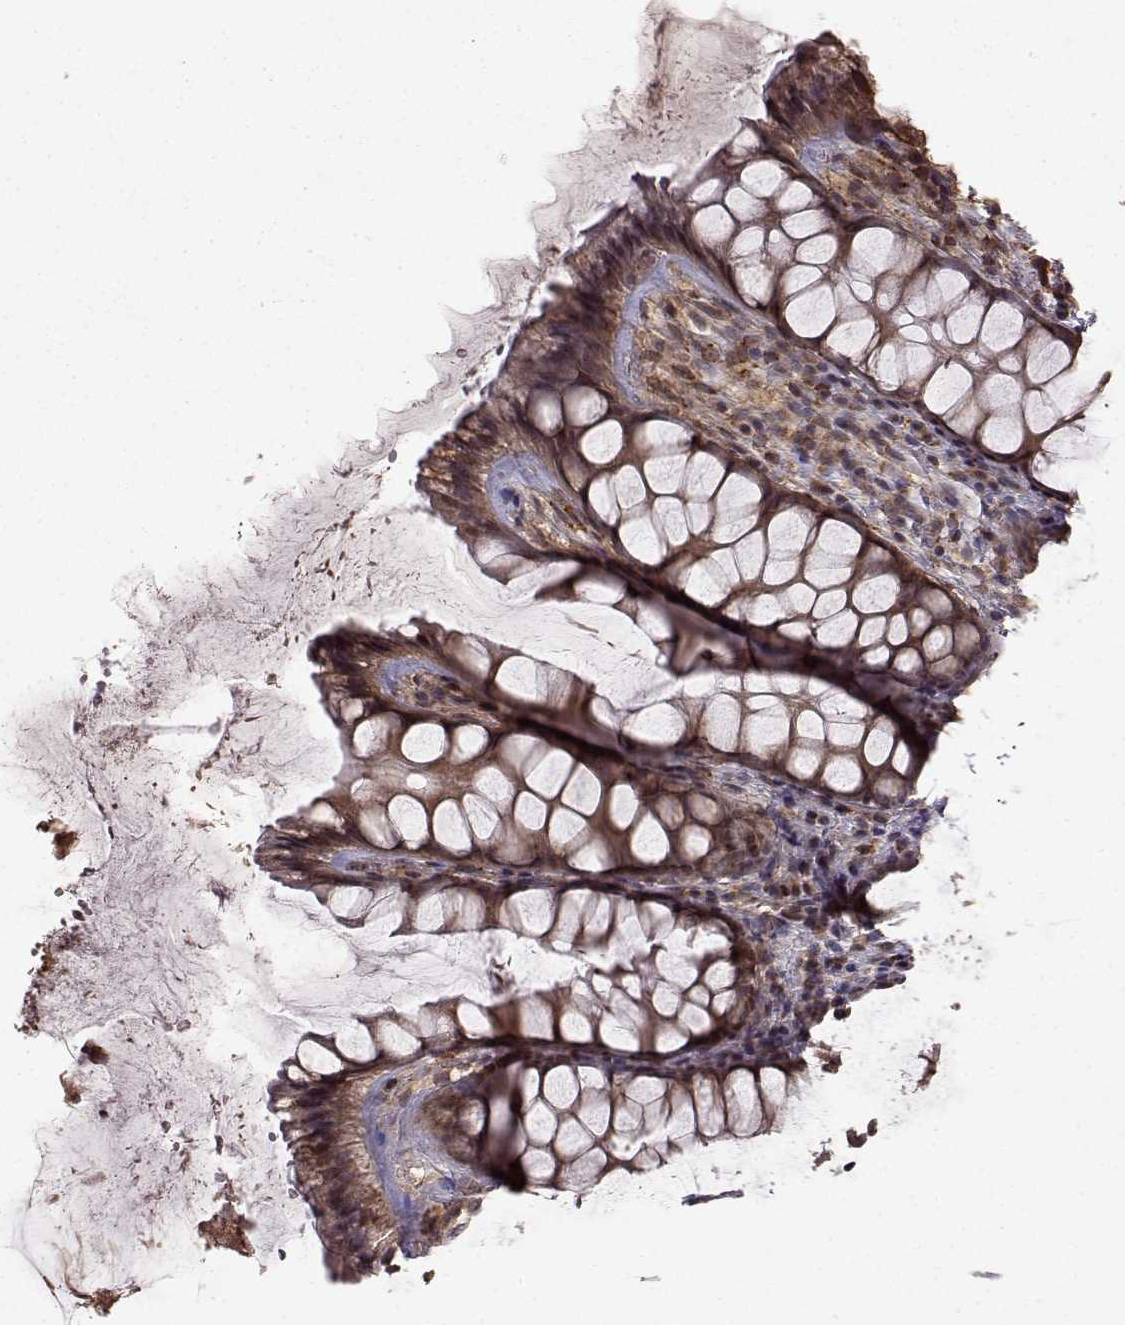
{"staining": {"intensity": "moderate", "quantity": "<25%", "location": "cytoplasmic/membranous"}, "tissue": "rectum", "cell_type": "Glandular cells", "image_type": "normal", "snomed": [{"axis": "morphology", "description": "Normal tissue, NOS"}, {"axis": "topography", "description": "Rectum"}], "caption": "Rectum stained for a protein displays moderate cytoplasmic/membranous positivity in glandular cells. The staining was performed using DAB to visualize the protein expression in brown, while the nuclei were stained in blue with hematoxylin (Magnification: 20x).", "gene": "FSTL1", "patient": {"sex": "female", "age": 62}}